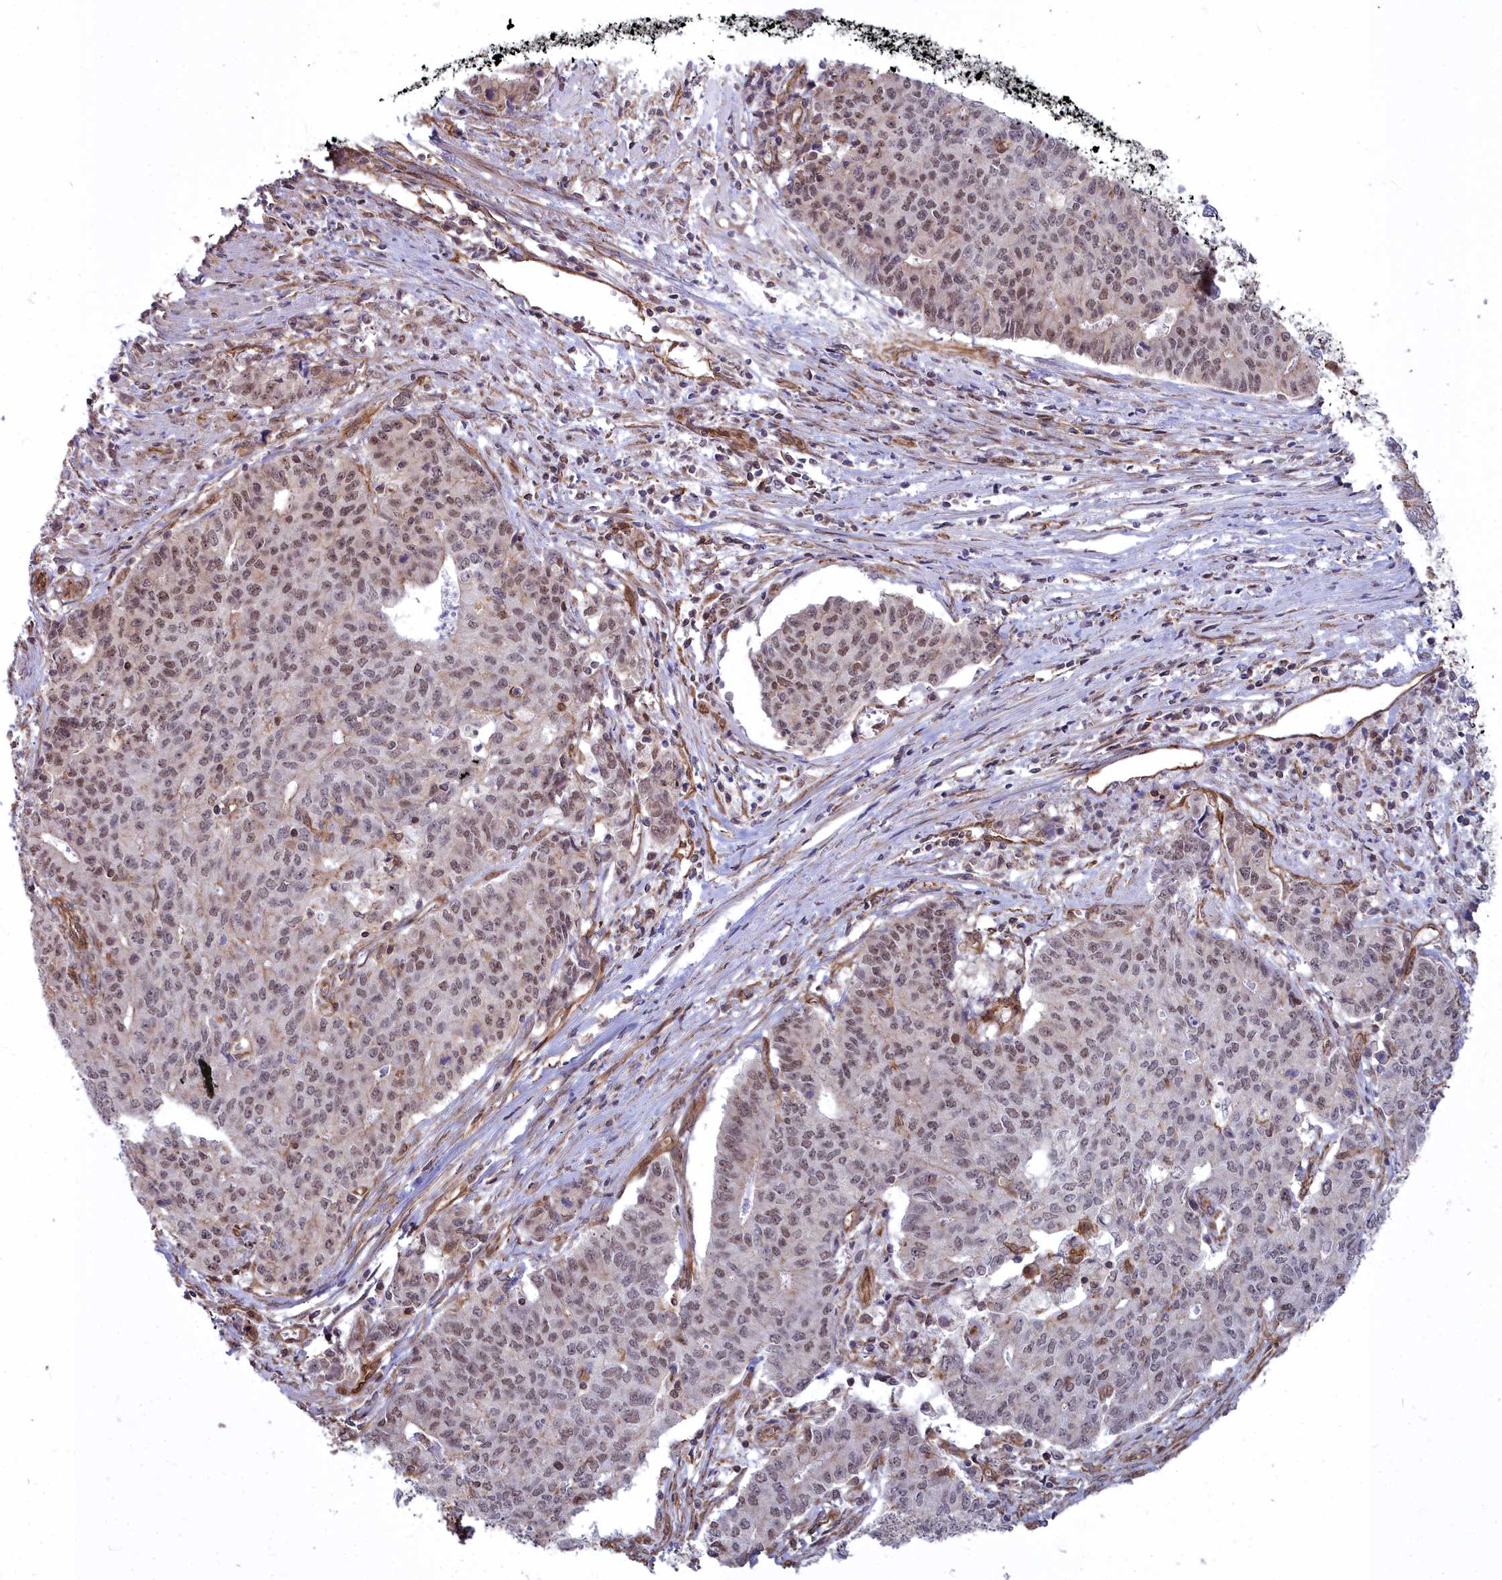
{"staining": {"intensity": "moderate", "quantity": "25%-75%", "location": "nuclear"}, "tissue": "endometrial cancer", "cell_type": "Tumor cells", "image_type": "cancer", "snomed": [{"axis": "morphology", "description": "Adenocarcinoma, NOS"}, {"axis": "topography", "description": "Endometrium"}], "caption": "Endometrial cancer stained for a protein (brown) reveals moderate nuclear positive positivity in about 25%-75% of tumor cells.", "gene": "YJU2", "patient": {"sex": "female", "age": 59}}